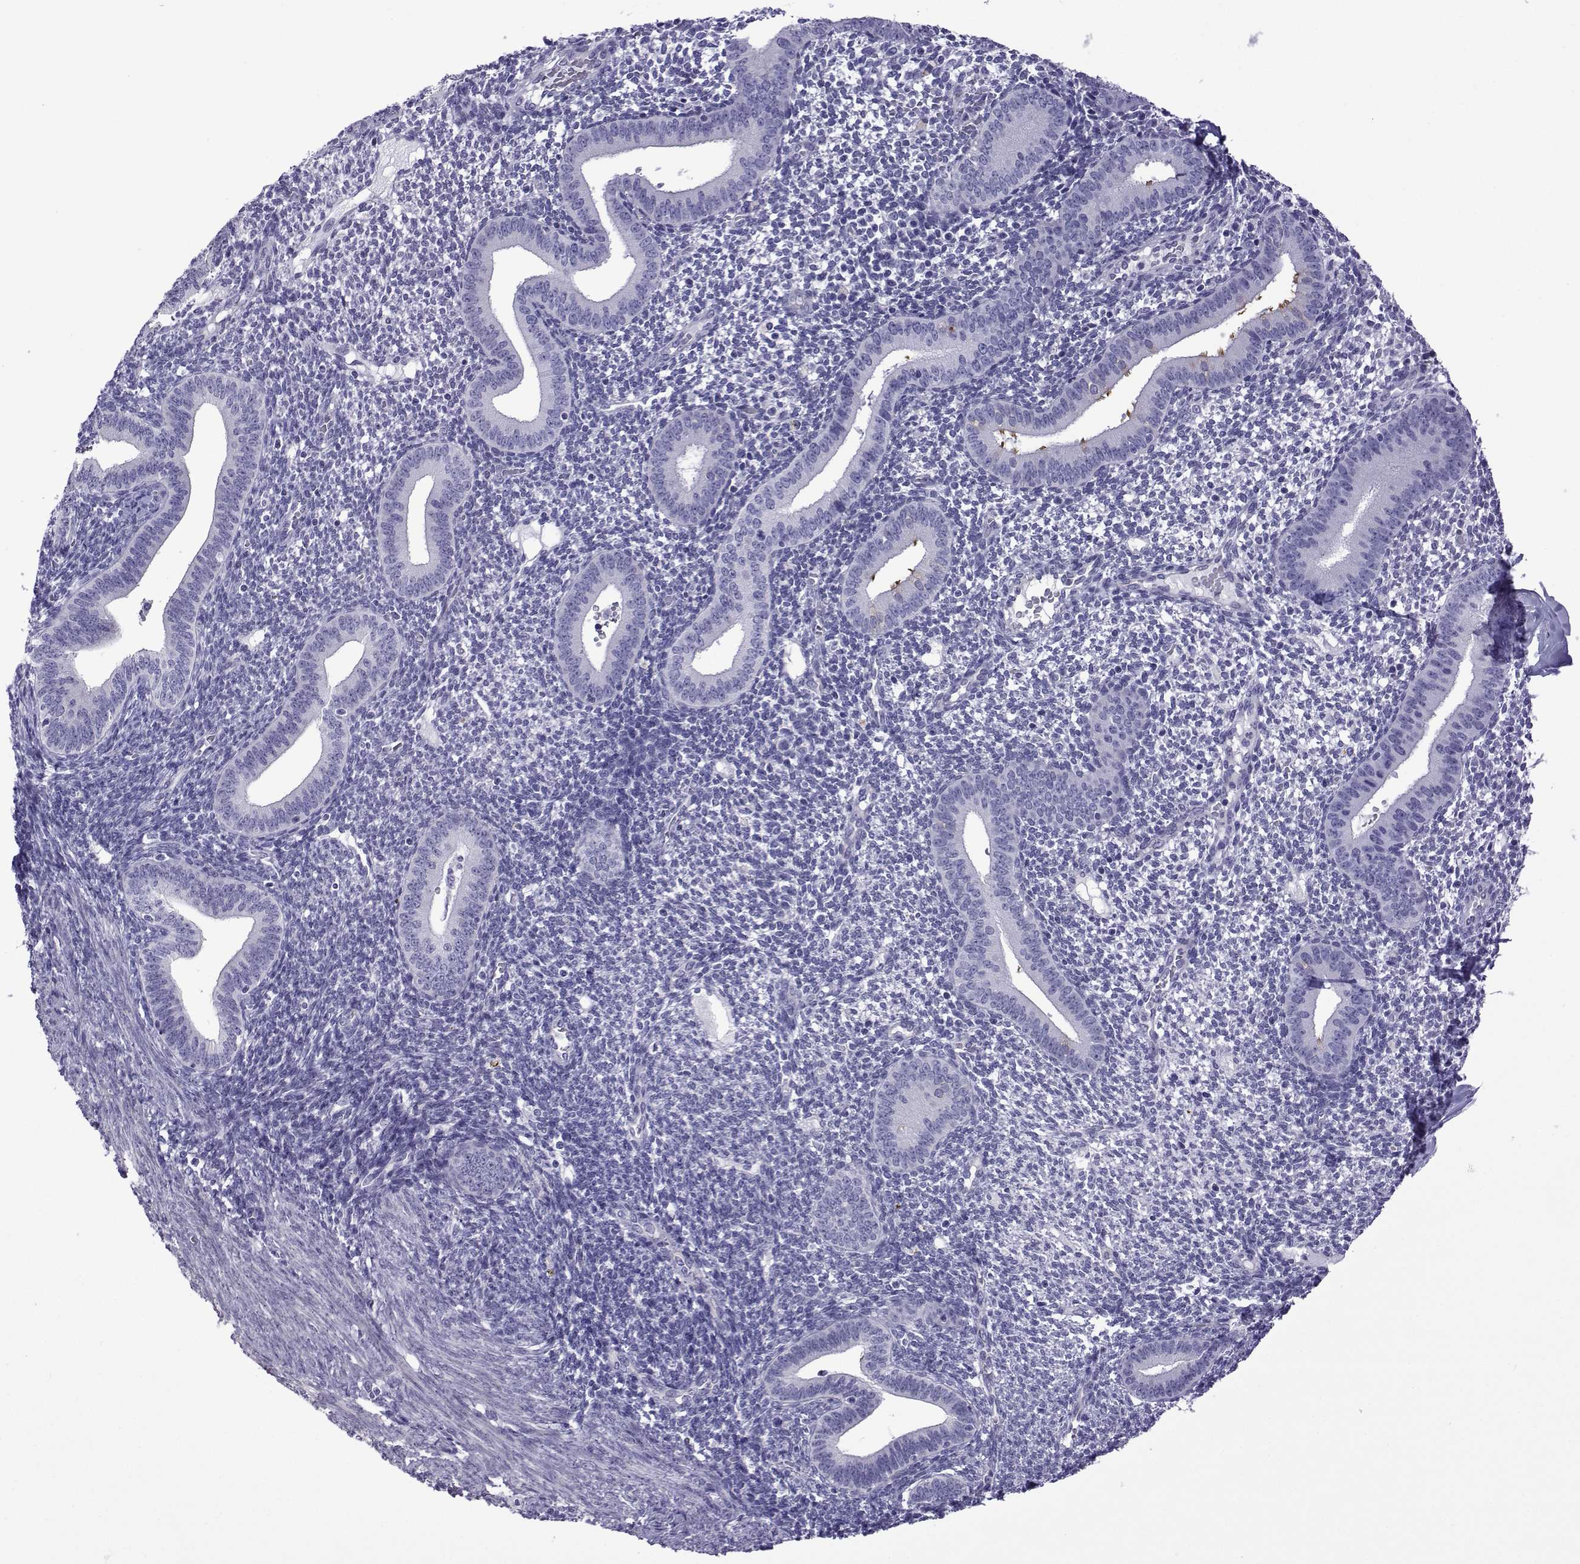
{"staining": {"intensity": "negative", "quantity": "none", "location": "none"}, "tissue": "endometrium", "cell_type": "Cells in endometrial stroma", "image_type": "normal", "snomed": [{"axis": "morphology", "description": "Normal tissue, NOS"}, {"axis": "topography", "description": "Endometrium"}], "caption": "Immunohistochemistry of normal endometrium reveals no expression in cells in endometrial stroma.", "gene": "CFAP70", "patient": {"sex": "female", "age": 40}}